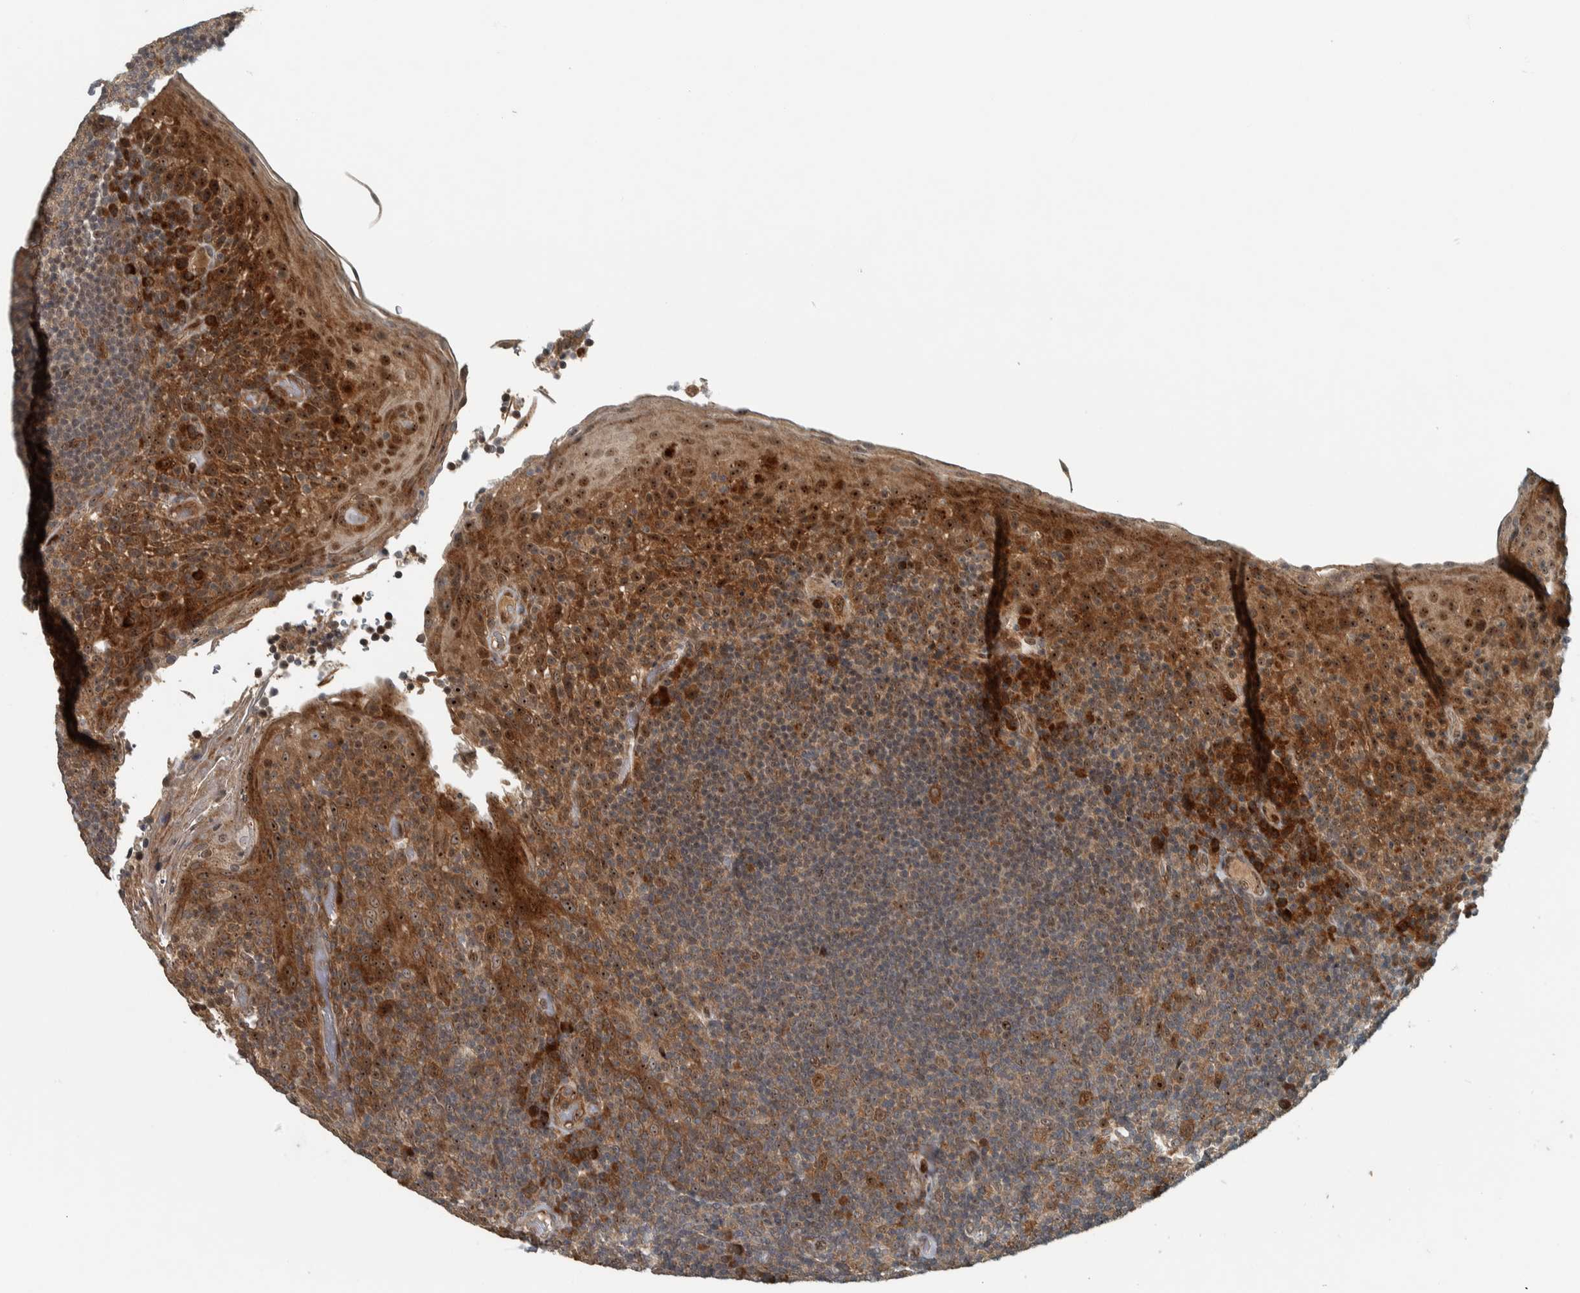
{"staining": {"intensity": "moderate", "quantity": "<25%", "location": "nuclear"}, "tissue": "tonsil", "cell_type": "Germinal center cells", "image_type": "normal", "snomed": [{"axis": "morphology", "description": "Normal tissue, NOS"}, {"axis": "topography", "description": "Tonsil"}], "caption": "Germinal center cells display moderate nuclear positivity in about <25% of cells in benign tonsil.", "gene": "XPO5", "patient": {"sex": "male", "age": 17}}